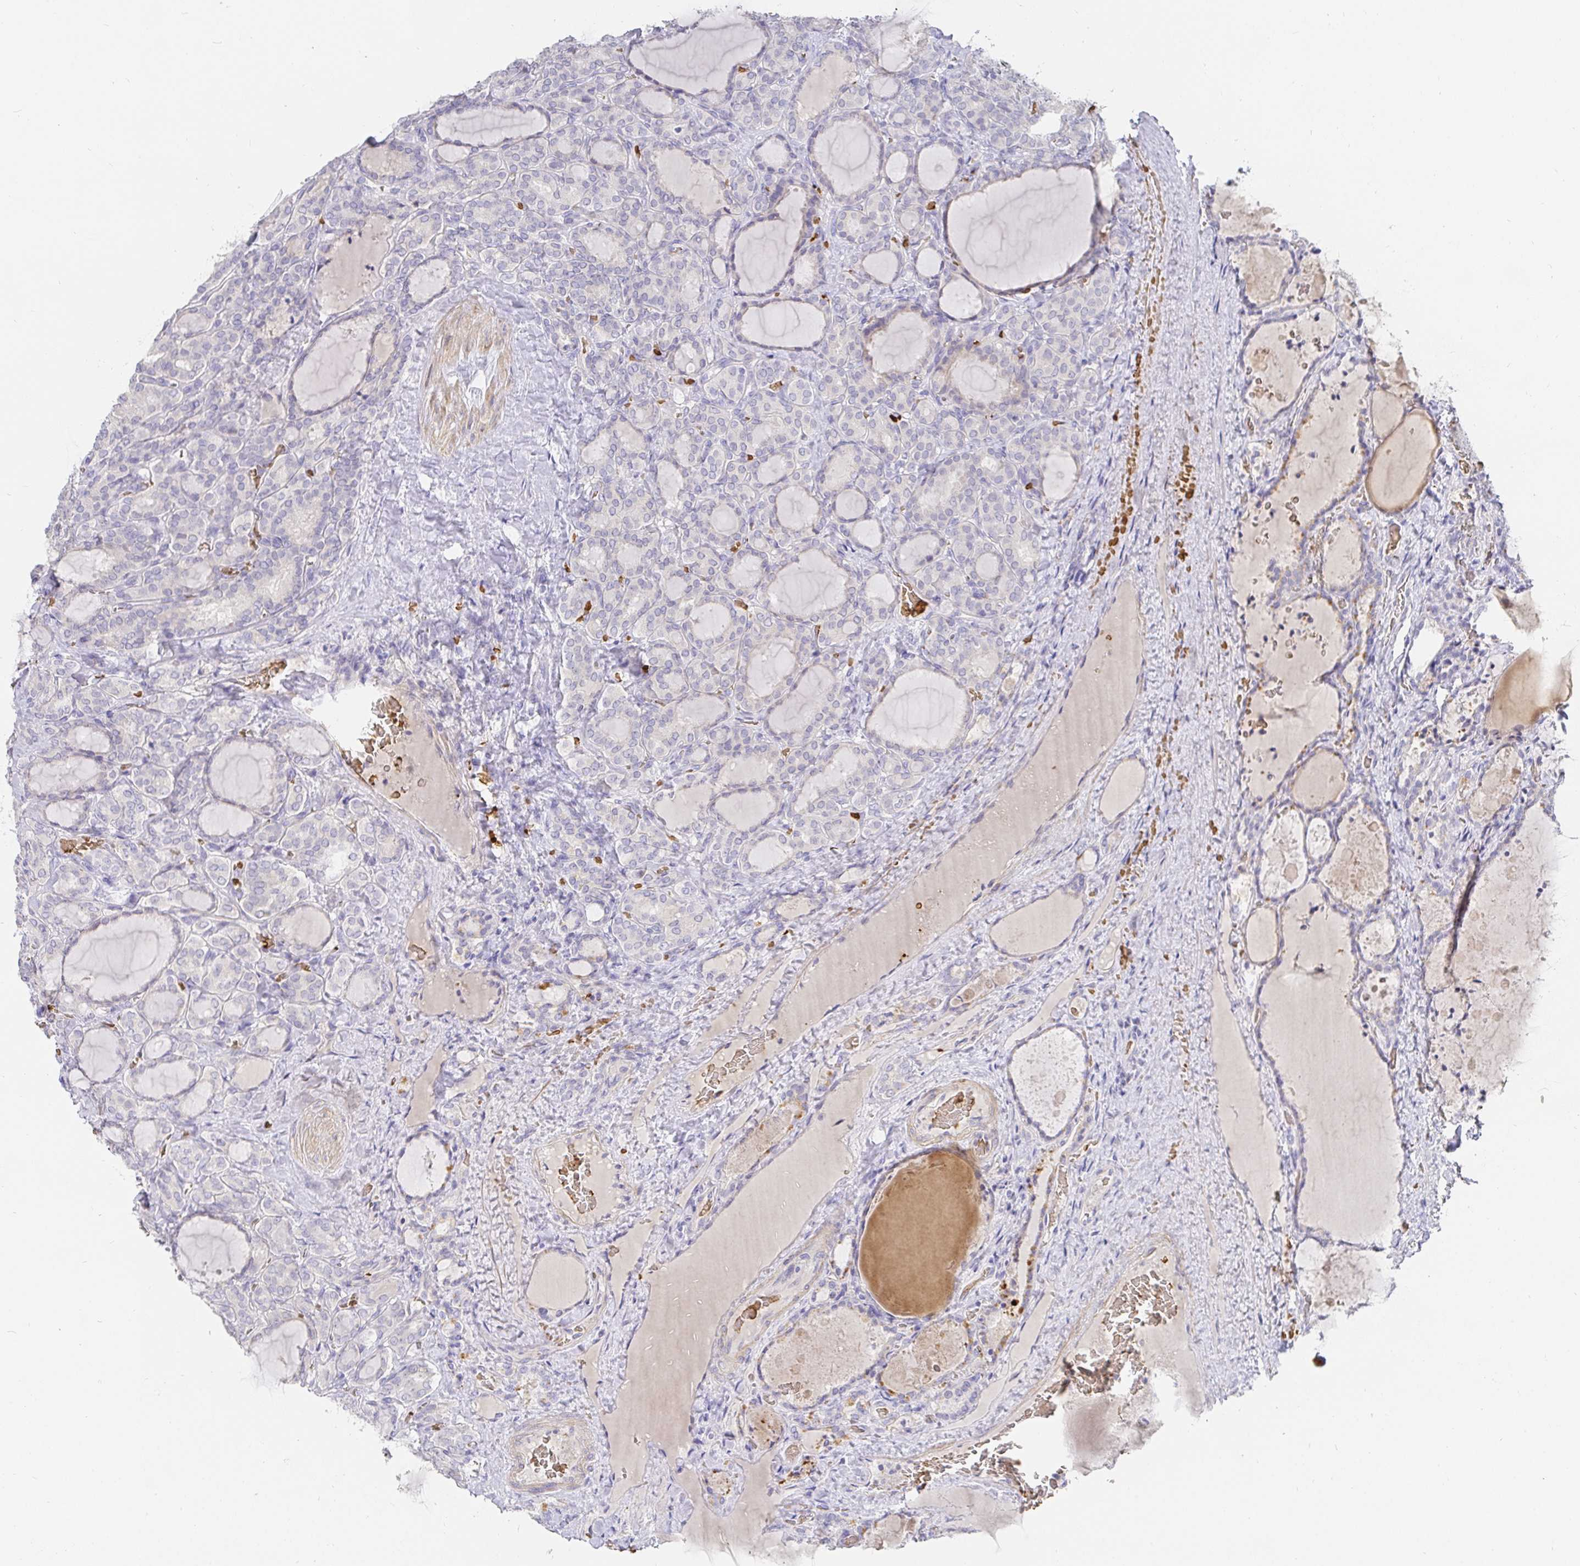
{"staining": {"intensity": "negative", "quantity": "none", "location": "none"}, "tissue": "thyroid cancer", "cell_type": "Tumor cells", "image_type": "cancer", "snomed": [{"axis": "morphology", "description": "Normal tissue, NOS"}, {"axis": "morphology", "description": "Follicular adenoma carcinoma, NOS"}, {"axis": "topography", "description": "Thyroid gland"}], "caption": "This is an IHC image of human thyroid cancer (follicular adenoma carcinoma). There is no staining in tumor cells.", "gene": "FGF21", "patient": {"sex": "female", "age": 31}}